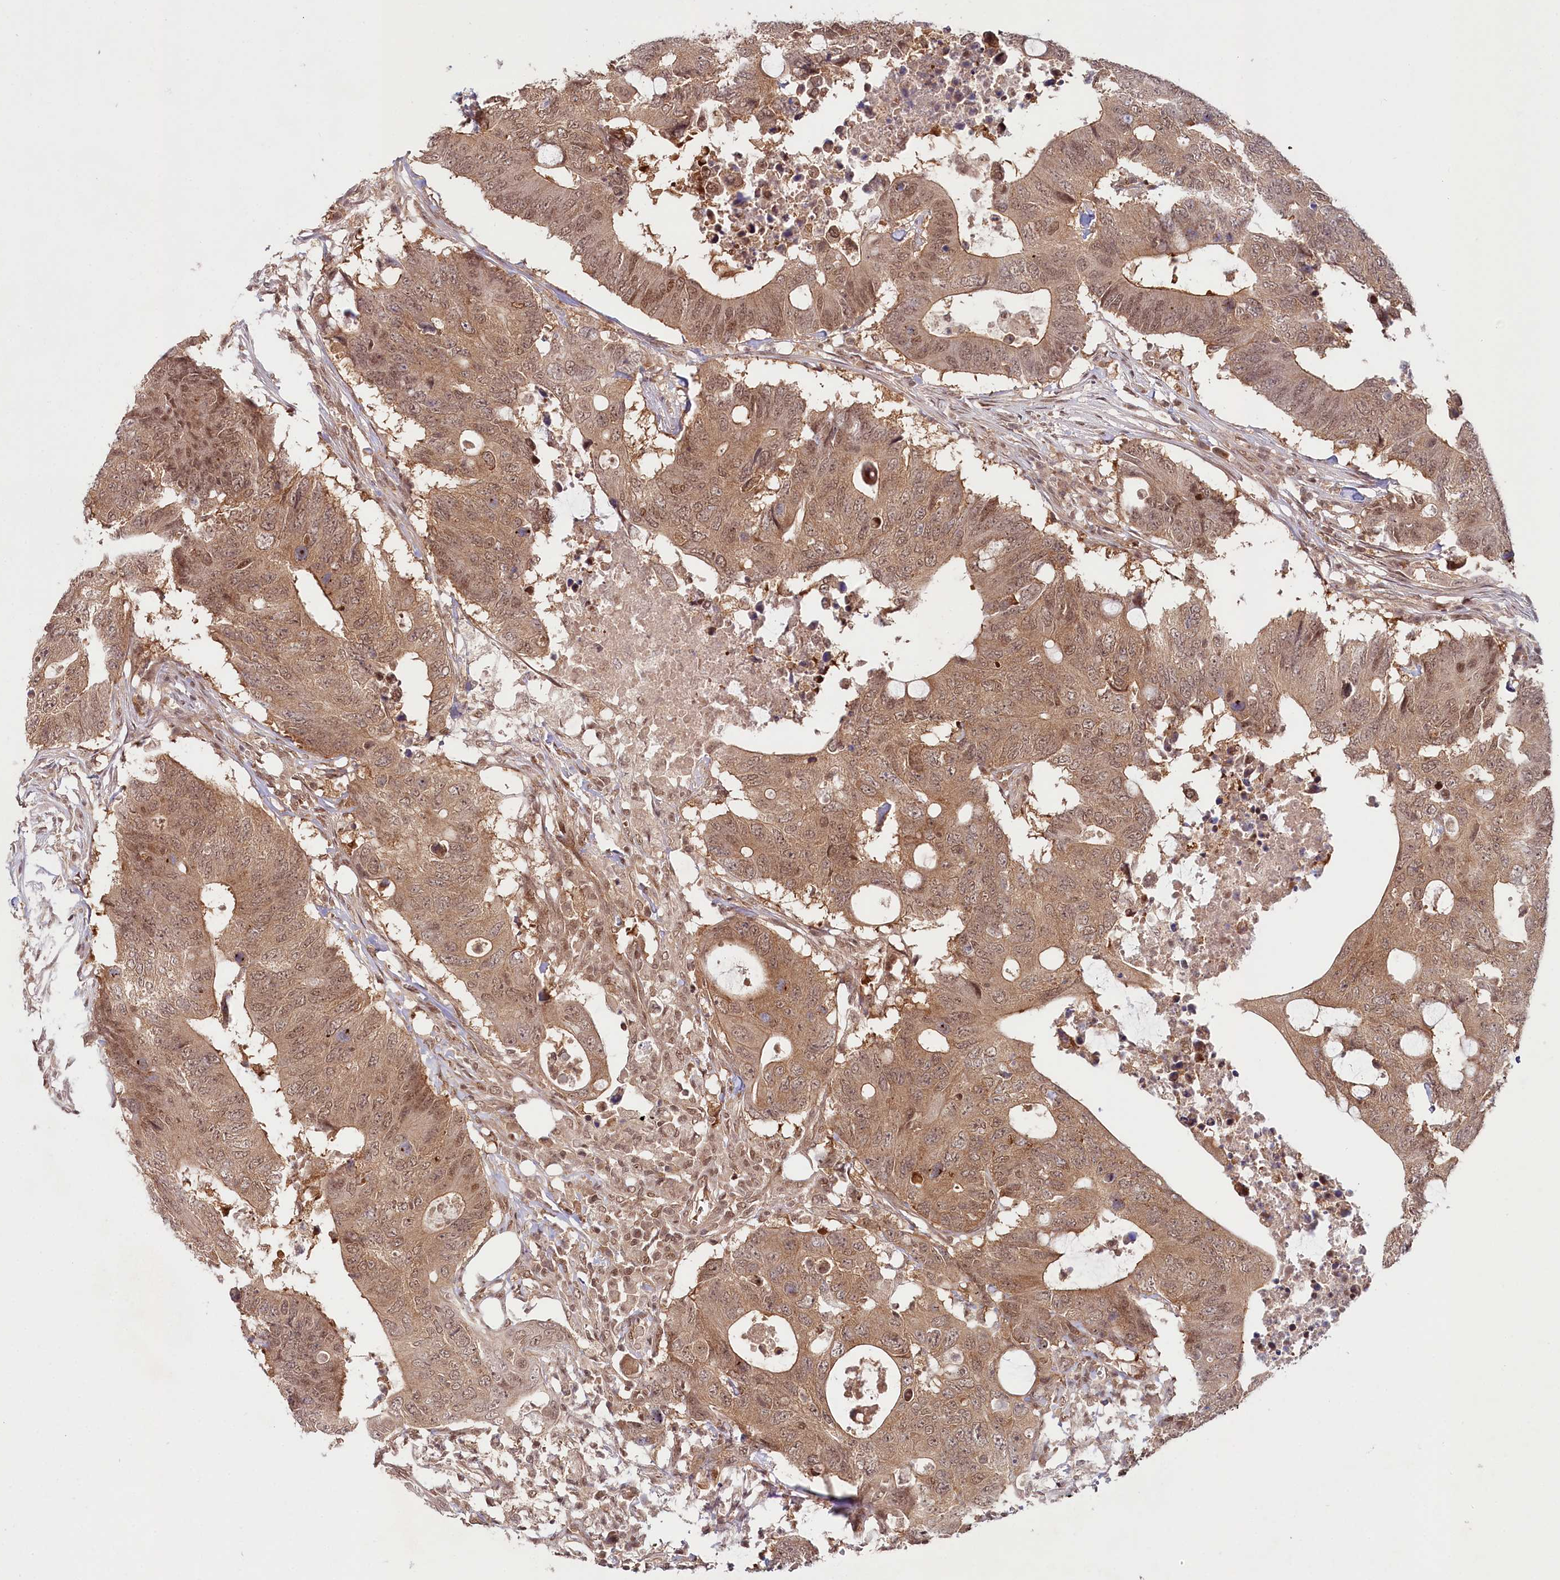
{"staining": {"intensity": "moderate", "quantity": ">75%", "location": "cytoplasmic/membranous,nuclear"}, "tissue": "colorectal cancer", "cell_type": "Tumor cells", "image_type": "cancer", "snomed": [{"axis": "morphology", "description": "Adenocarcinoma, NOS"}, {"axis": "topography", "description": "Colon"}], "caption": "Immunohistochemical staining of colorectal adenocarcinoma displays medium levels of moderate cytoplasmic/membranous and nuclear expression in approximately >75% of tumor cells.", "gene": "CCDC65", "patient": {"sex": "male", "age": 71}}